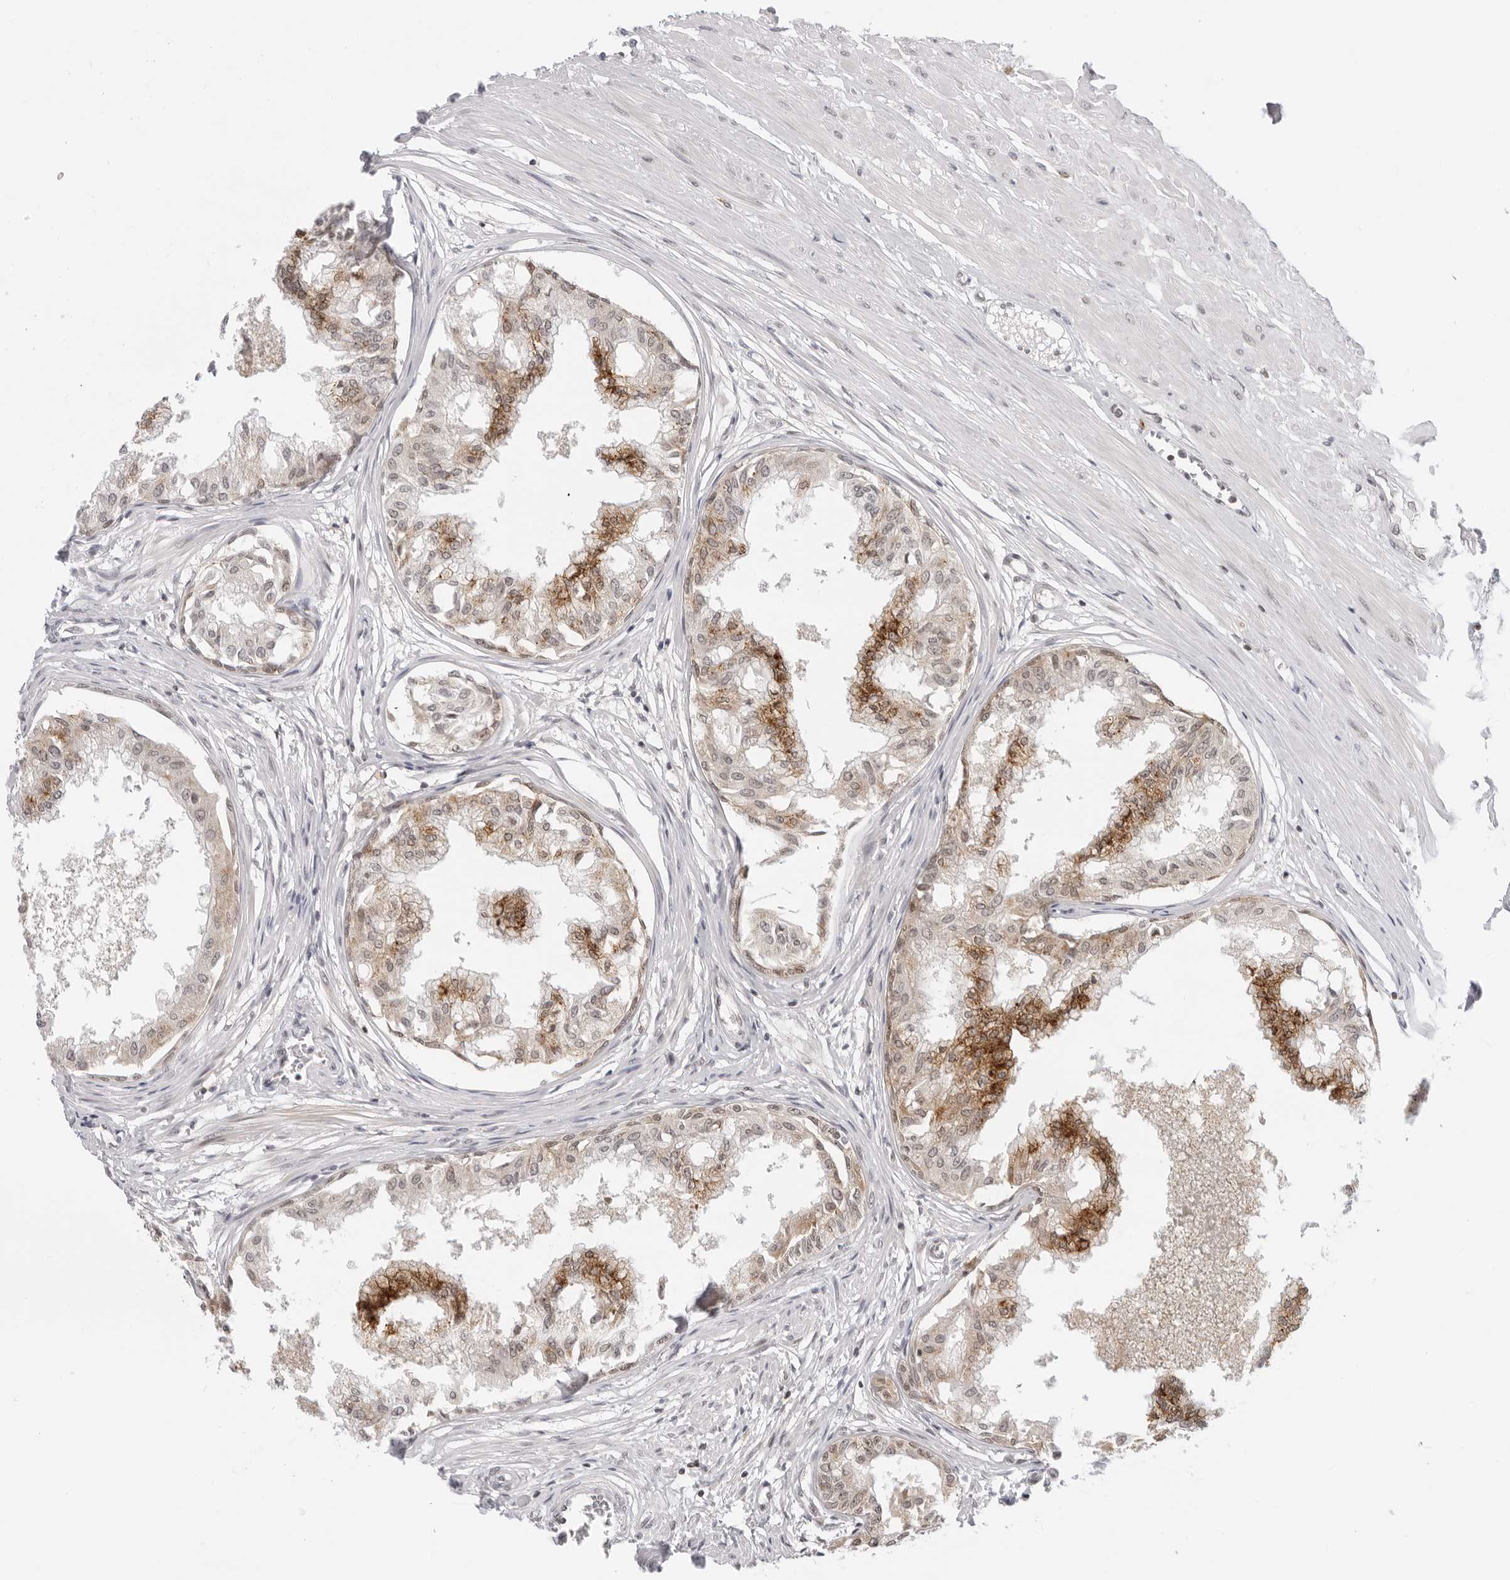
{"staining": {"intensity": "moderate", "quantity": "25%-75%", "location": "cytoplasmic/membranous,nuclear"}, "tissue": "prostate", "cell_type": "Glandular cells", "image_type": "normal", "snomed": [{"axis": "morphology", "description": "Normal tissue, NOS"}, {"axis": "topography", "description": "Prostate"}, {"axis": "topography", "description": "Seminal veicle"}], "caption": "Immunohistochemical staining of unremarkable human prostate shows 25%-75% levels of moderate cytoplasmic/membranous,nuclear protein expression in approximately 25%-75% of glandular cells. The protein of interest is stained brown, and the nuclei are stained in blue (DAB (3,3'-diaminobenzidine) IHC with brightfield microscopy, high magnification).", "gene": "MSH6", "patient": {"sex": "male", "age": 60}}